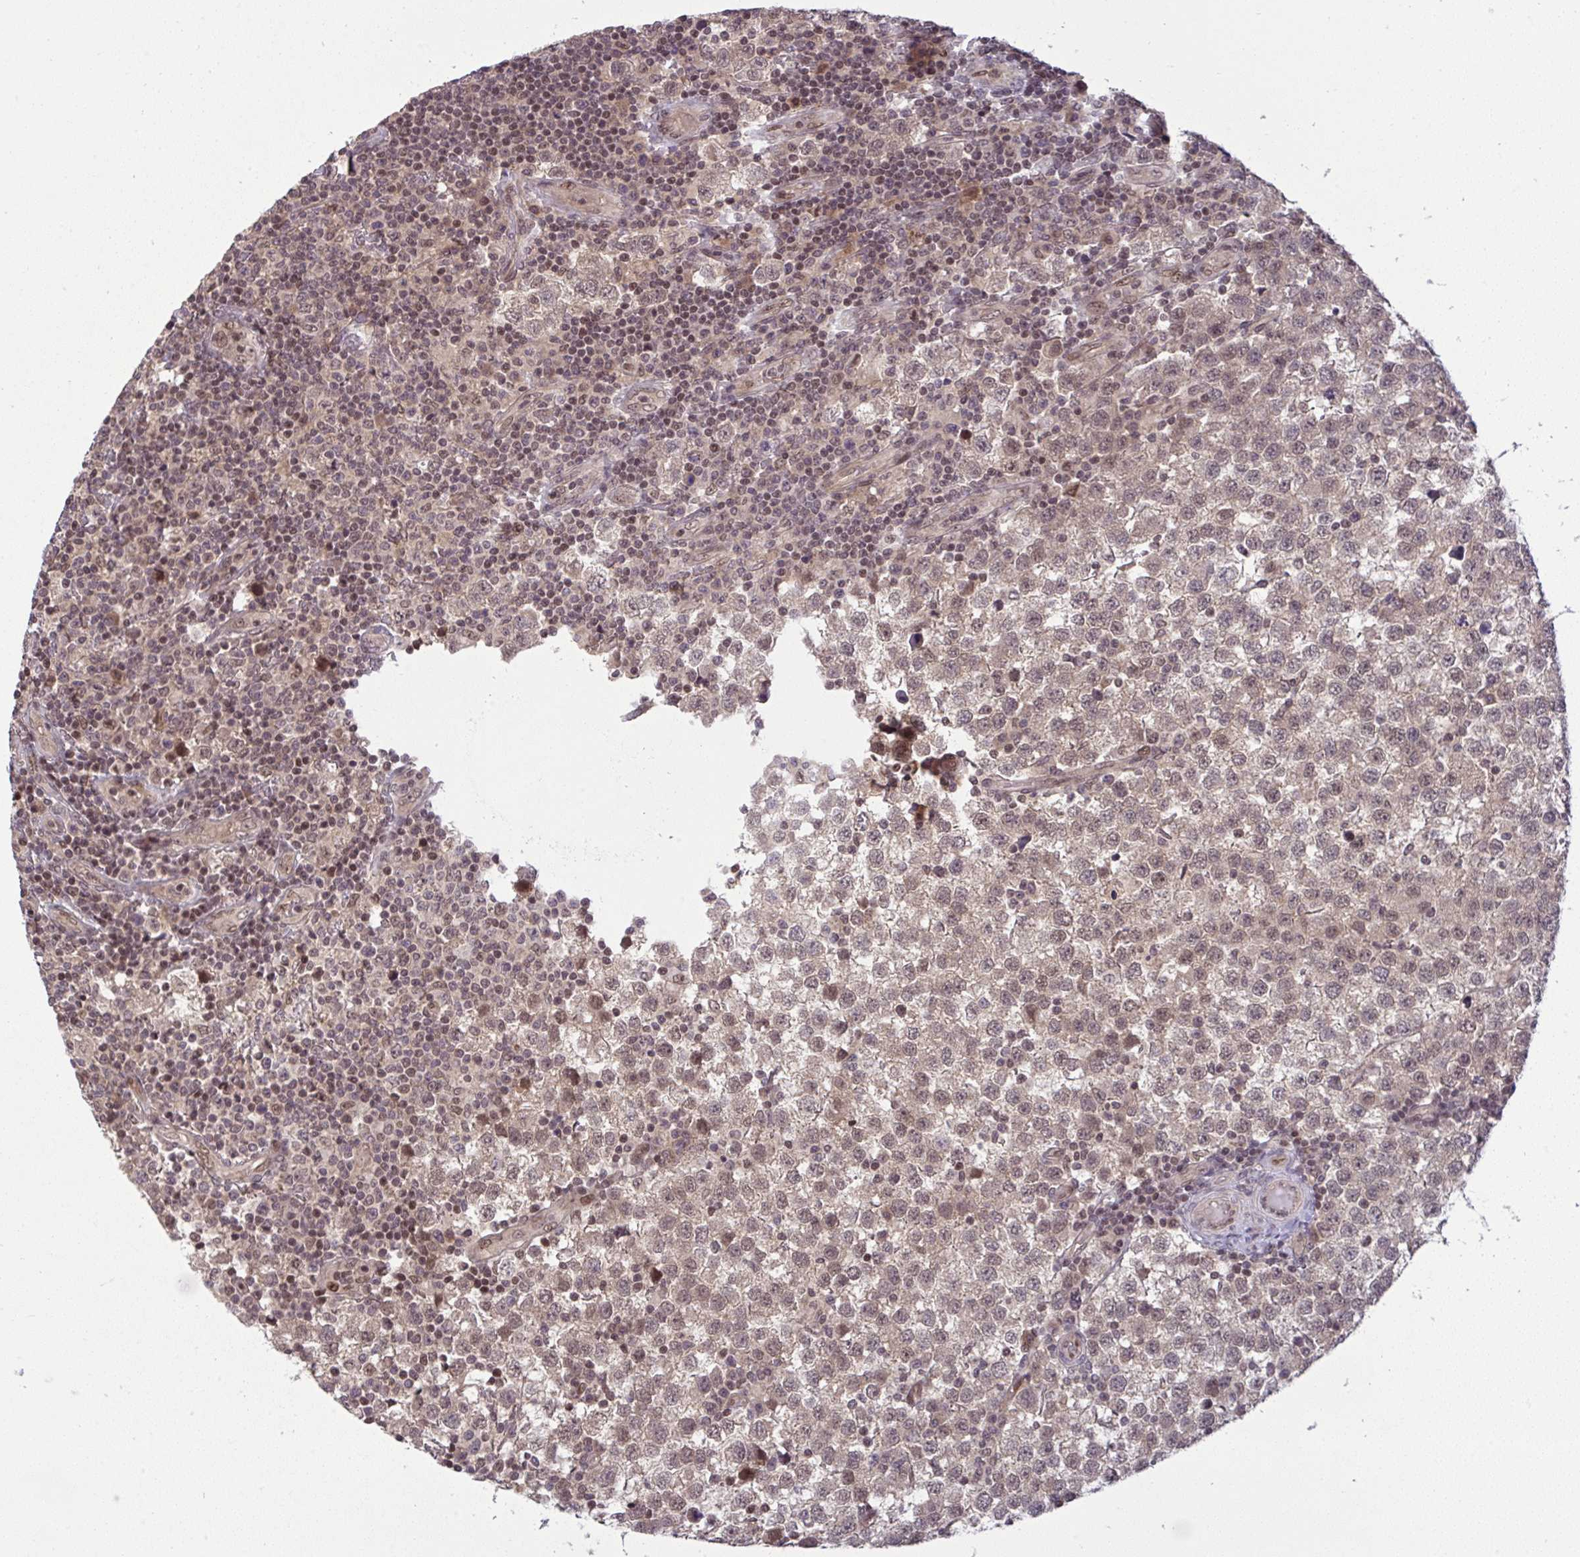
{"staining": {"intensity": "weak", "quantity": ">75%", "location": "cytoplasmic/membranous,nuclear"}, "tissue": "testis cancer", "cell_type": "Tumor cells", "image_type": "cancer", "snomed": [{"axis": "morphology", "description": "Seminoma, NOS"}, {"axis": "topography", "description": "Testis"}], "caption": "Immunohistochemistry of seminoma (testis) displays low levels of weak cytoplasmic/membranous and nuclear staining in approximately >75% of tumor cells.", "gene": "KLF2", "patient": {"sex": "male", "age": 34}}